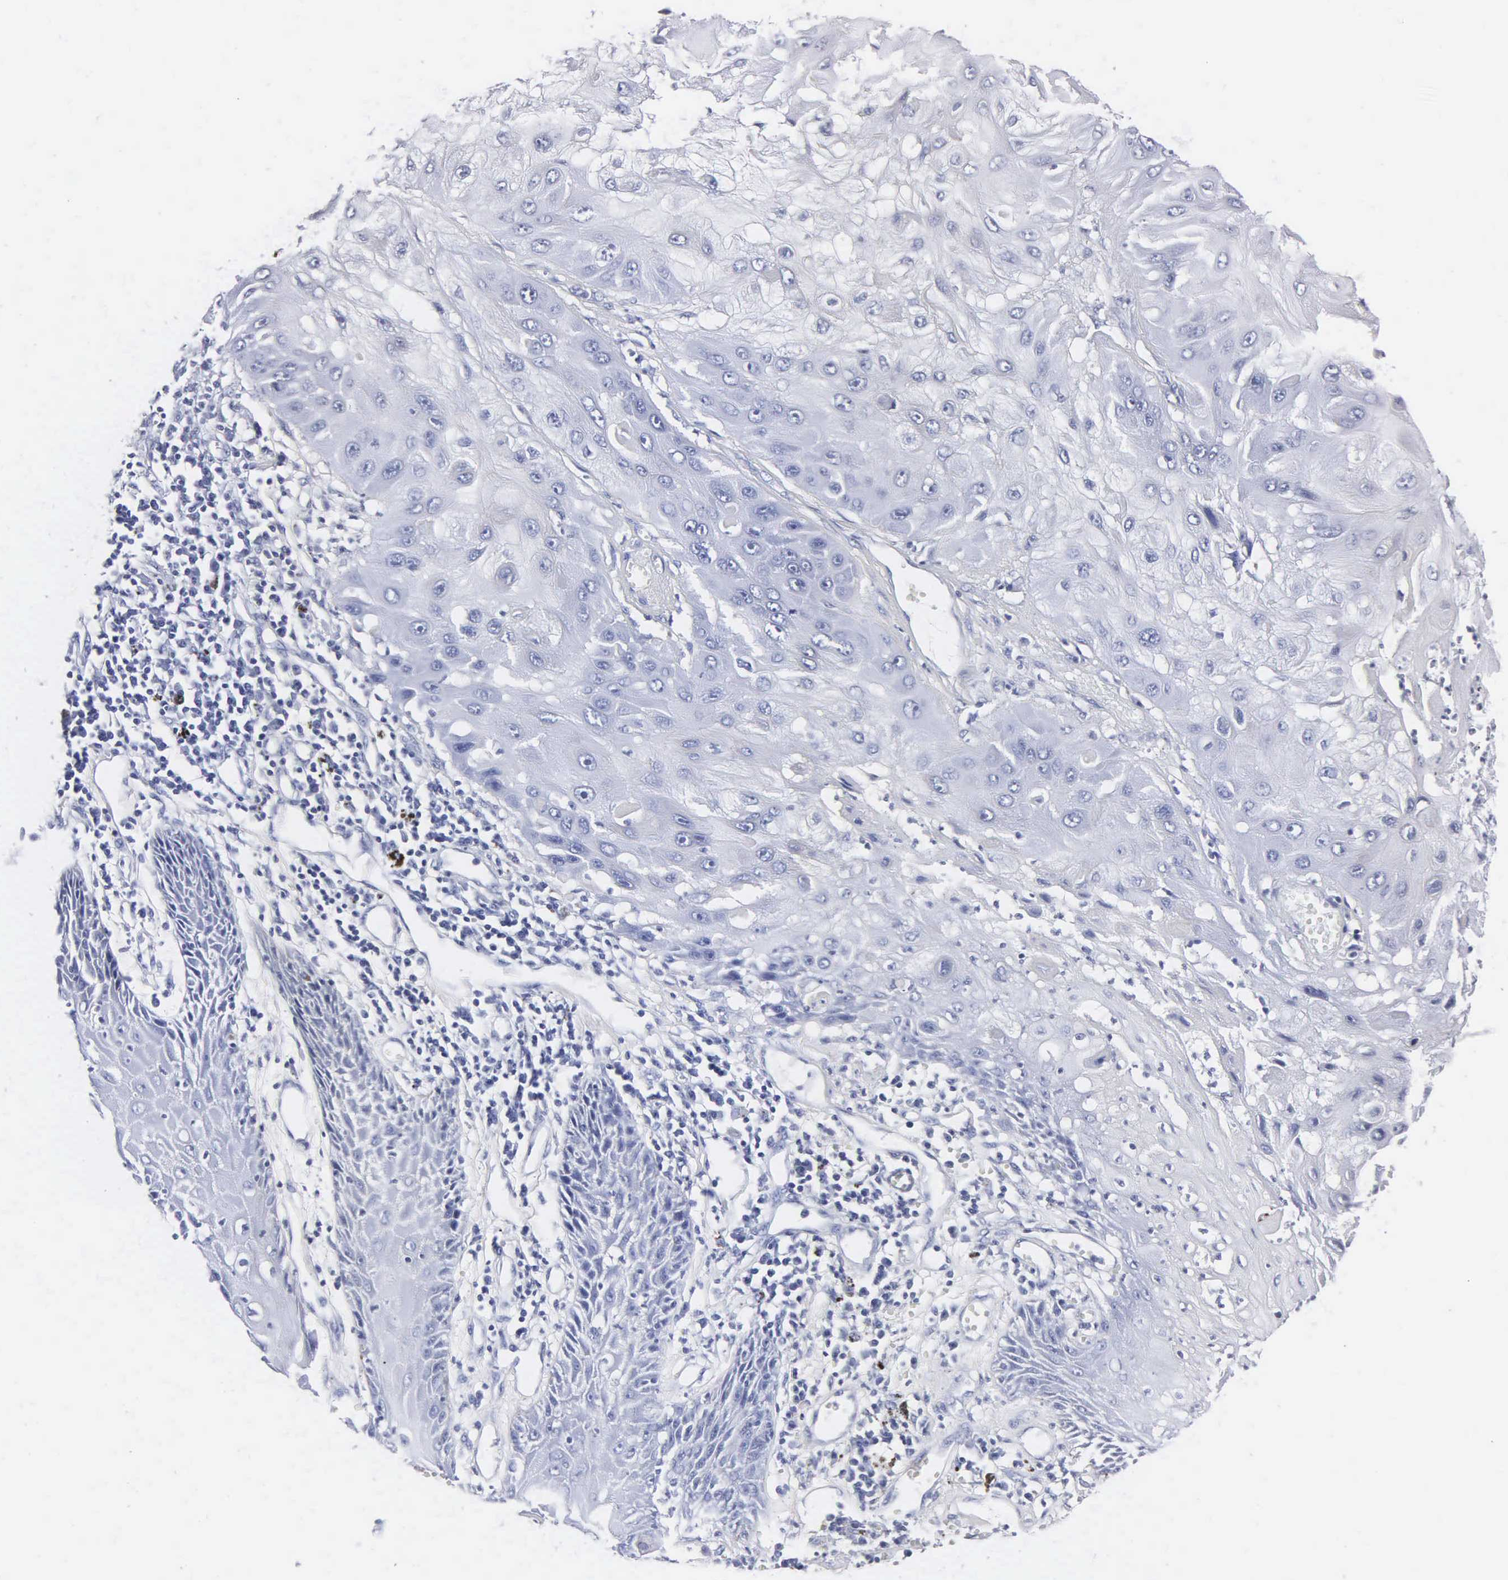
{"staining": {"intensity": "negative", "quantity": "none", "location": "none"}, "tissue": "skin cancer", "cell_type": "Tumor cells", "image_type": "cancer", "snomed": [{"axis": "morphology", "description": "Squamous cell carcinoma, NOS"}, {"axis": "topography", "description": "Skin"}, {"axis": "topography", "description": "Anal"}], "caption": "Protein analysis of skin squamous cell carcinoma displays no significant expression in tumor cells.", "gene": "MB", "patient": {"sex": "male", "age": 61}}